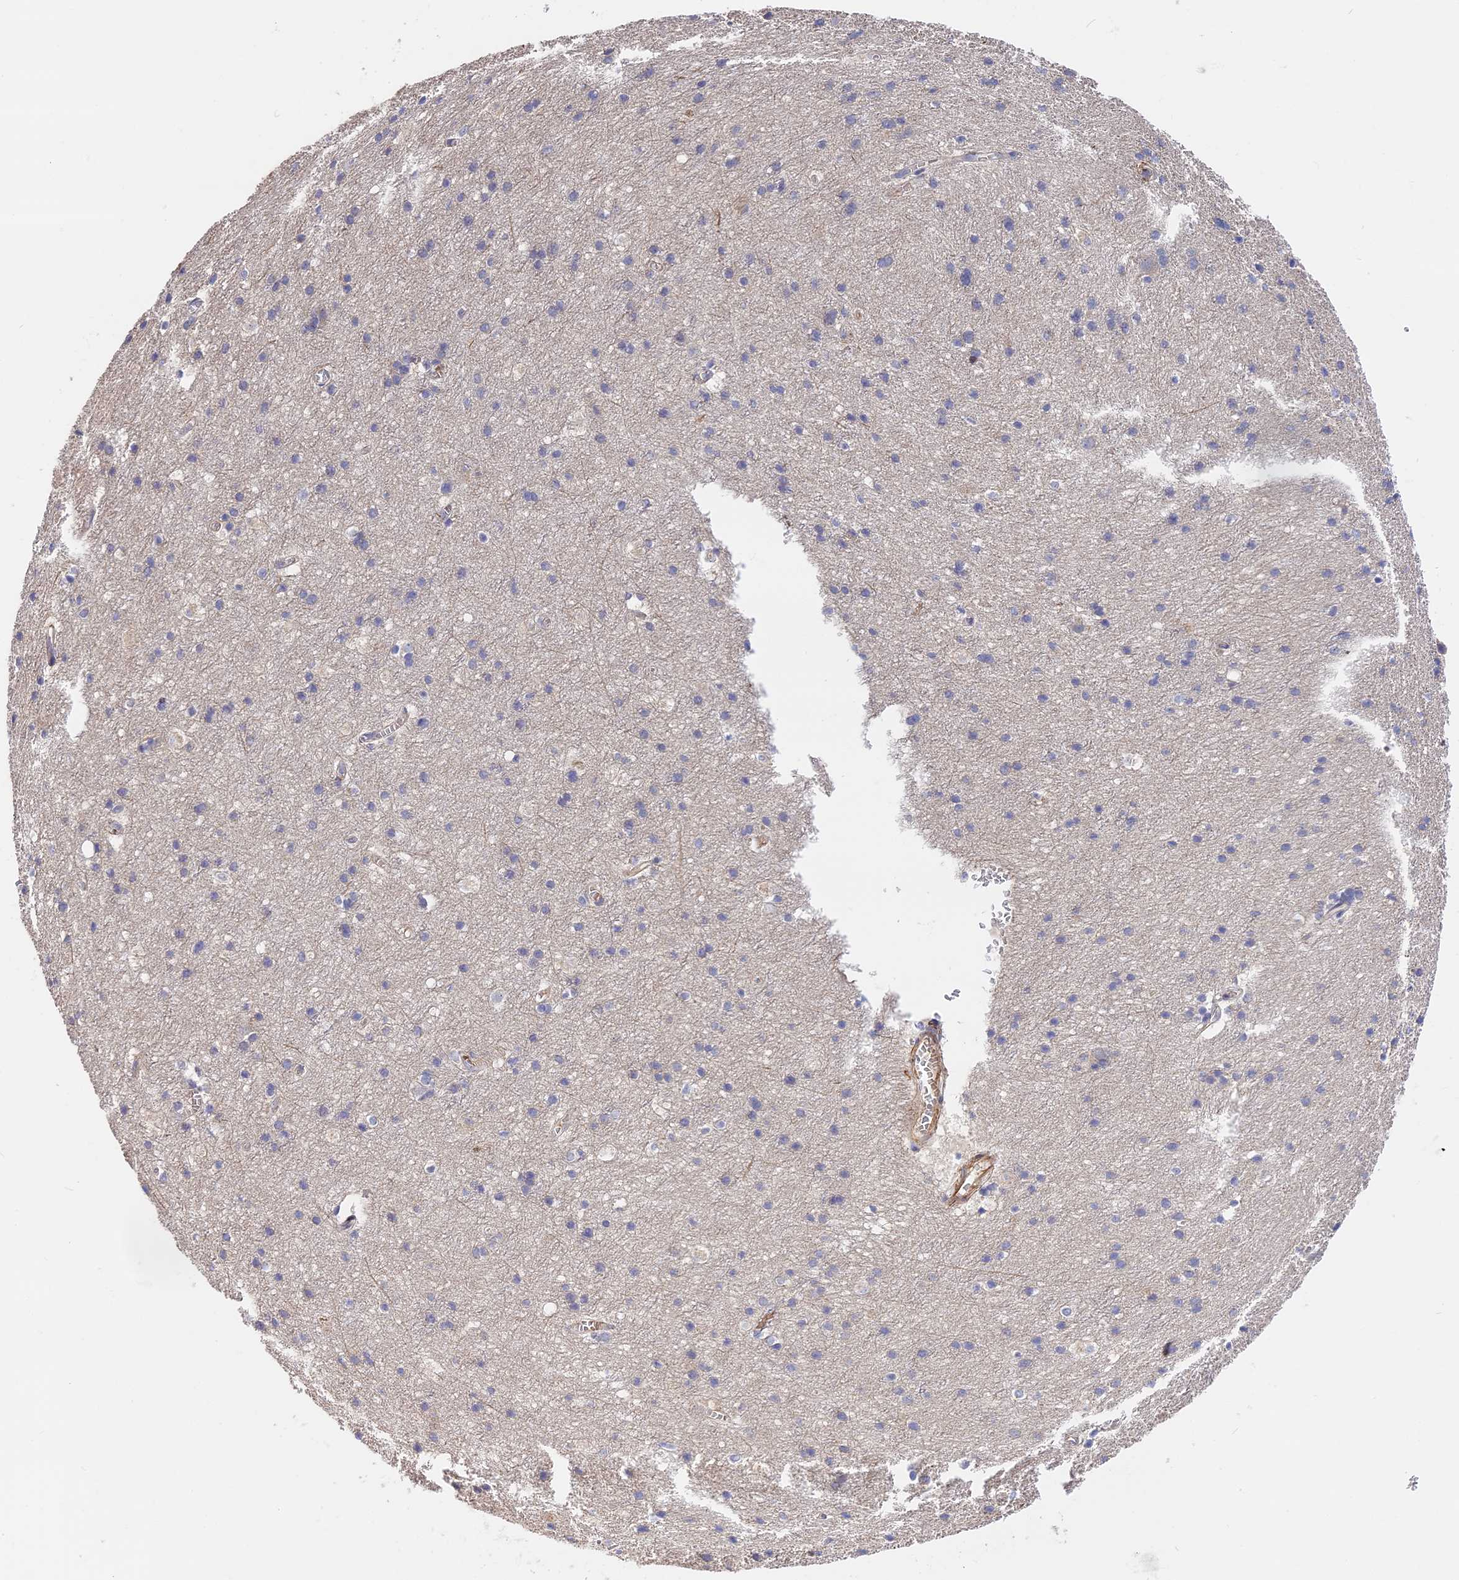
{"staining": {"intensity": "negative", "quantity": "none", "location": "none"}, "tissue": "cerebral cortex", "cell_type": "Endothelial cells", "image_type": "normal", "snomed": [{"axis": "morphology", "description": "Normal tissue, NOS"}, {"axis": "topography", "description": "Cerebral cortex"}], "caption": "A histopathology image of cerebral cortex stained for a protein shows no brown staining in endothelial cells.", "gene": "MISP3", "patient": {"sex": "male", "age": 54}}